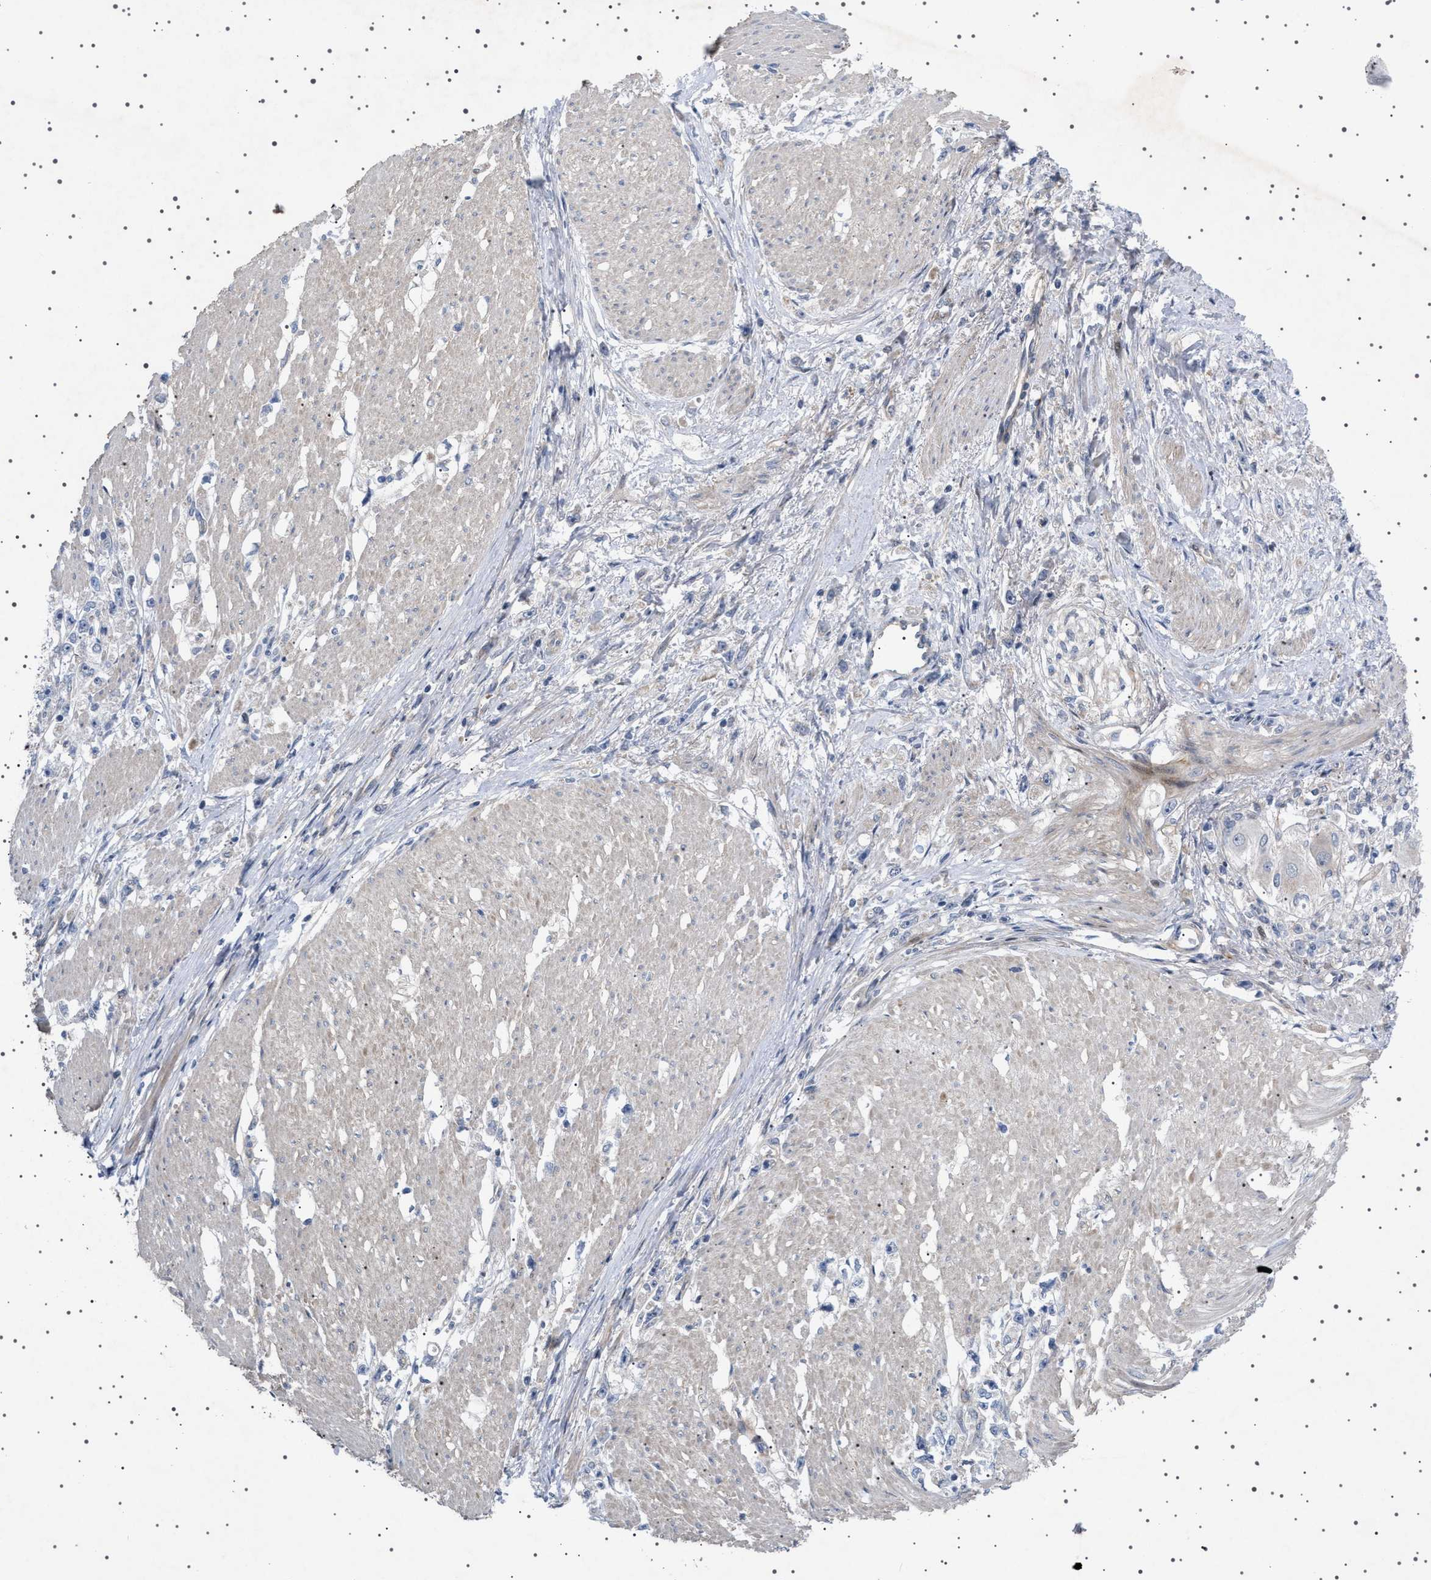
{"staining": {"intensity": "negative", "quantity": "none", "location": "none"}, "tissue": "stomach cancer", "cell_type": "Tumor cells", "image_type": "cancer", "snomed": [{"axis": "morphology", "description": "Adenocarcinoma, NOS"}, {"axis": "topography", "description": "Stomach"}], "caption": "A high-resolution photomicrograph shows IHC staining of stomach cancer, which displays no significant positivity in tumor cells. (Immunohistochemistry (ihc), brightfield microscopy, high magnification).", "gene": "HTR1A", "patient": {"sex": "female", "age": 59}}